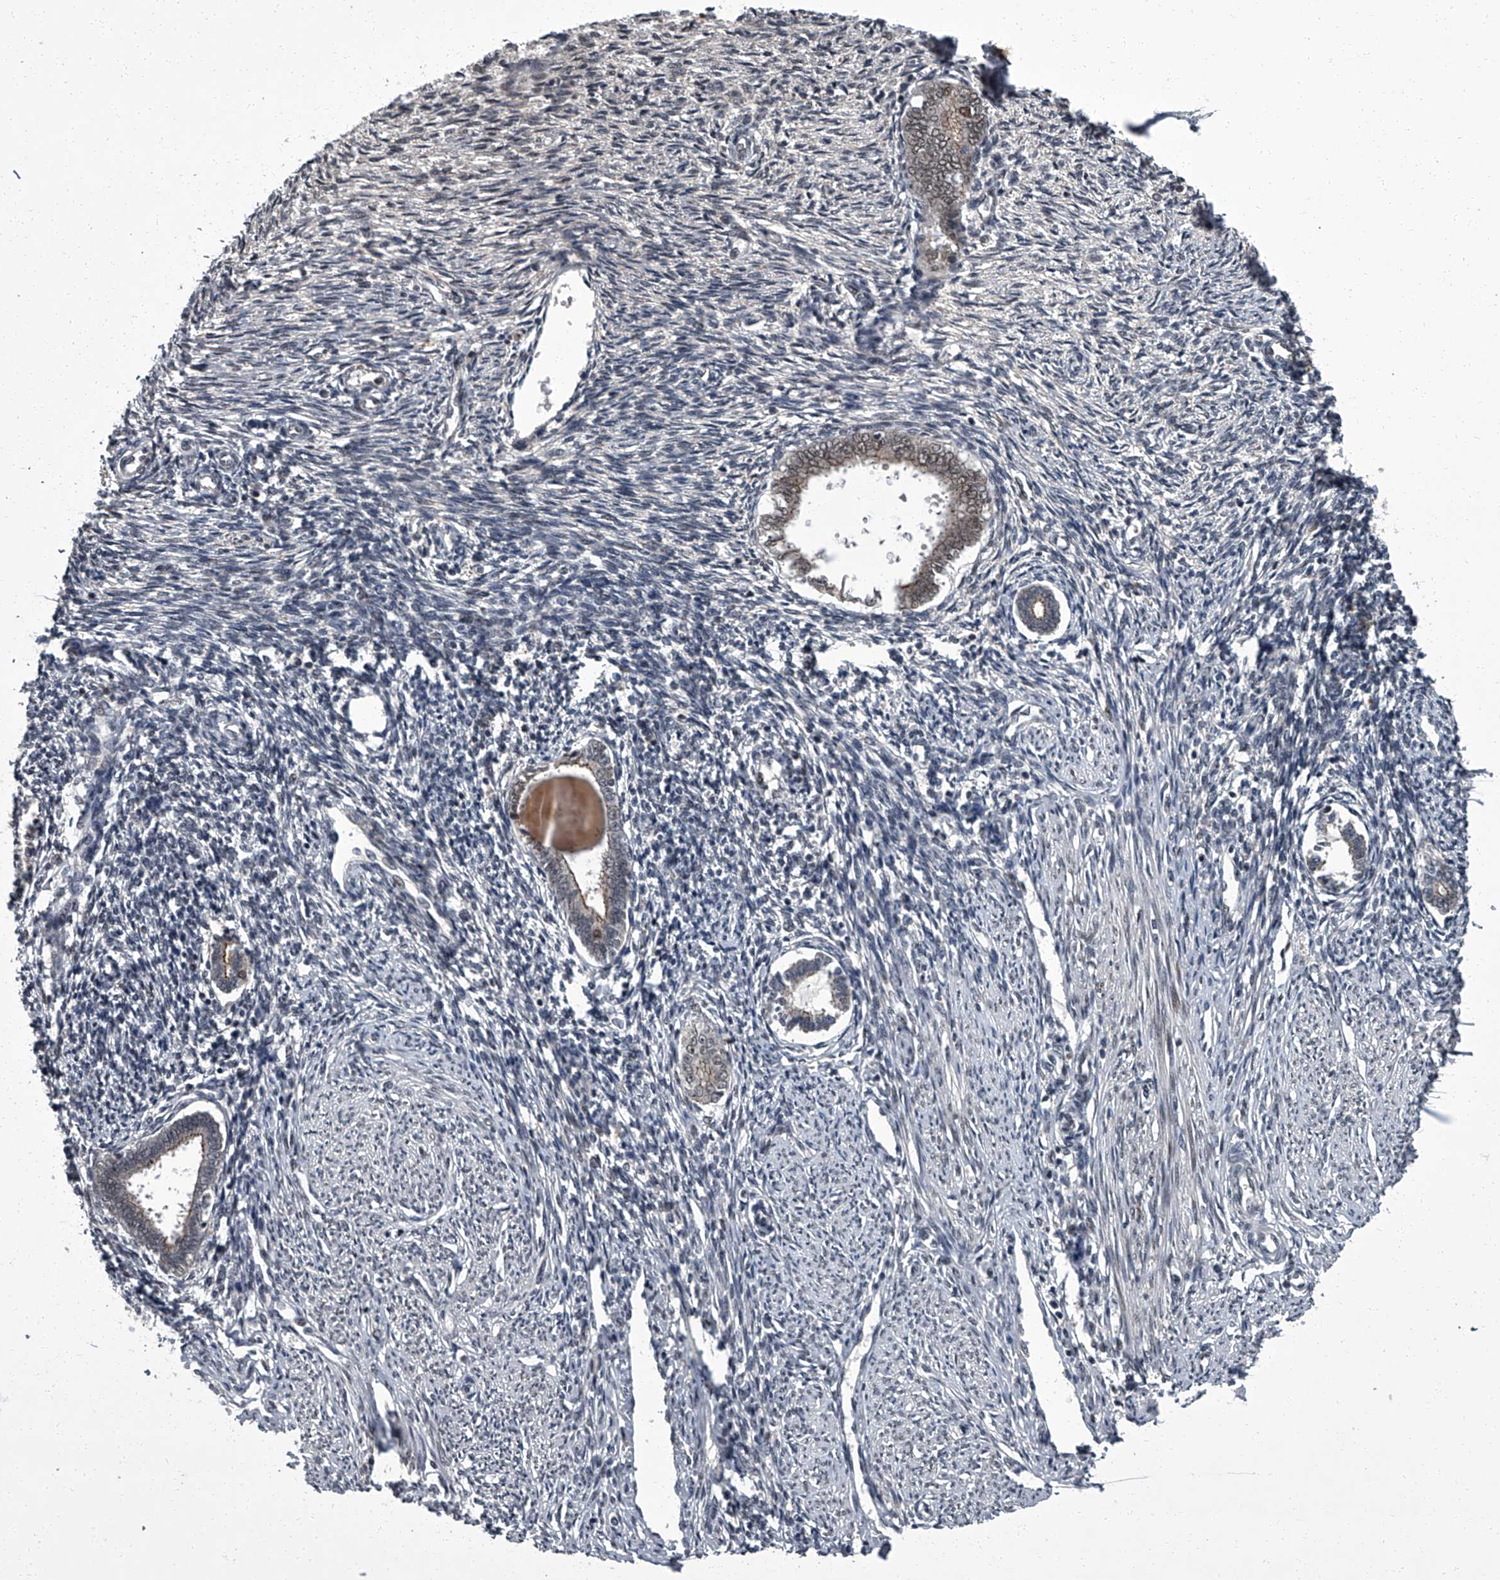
{"staining": {"intensity": "negative", "quantity": "none", "location": "none"}, "tissue": "endometrium", "cell_type": "Cells in endometrial stroma", "image_type": "normal", "snomed": [{"axis": "morphology", "description": "Normal tissue, NOS"}, {"axis": "topography", "description": "Endometrium"}], "caption": "This is a micrograph of immunohistochemistry (IHC) staining of benign endometrium, which shows no expression in cells in endometrial stroma. (DAB immunohistochemistry, high magnification).", "gene": "ZNF518B", "patient": {"sex": "female", "age": 56}}